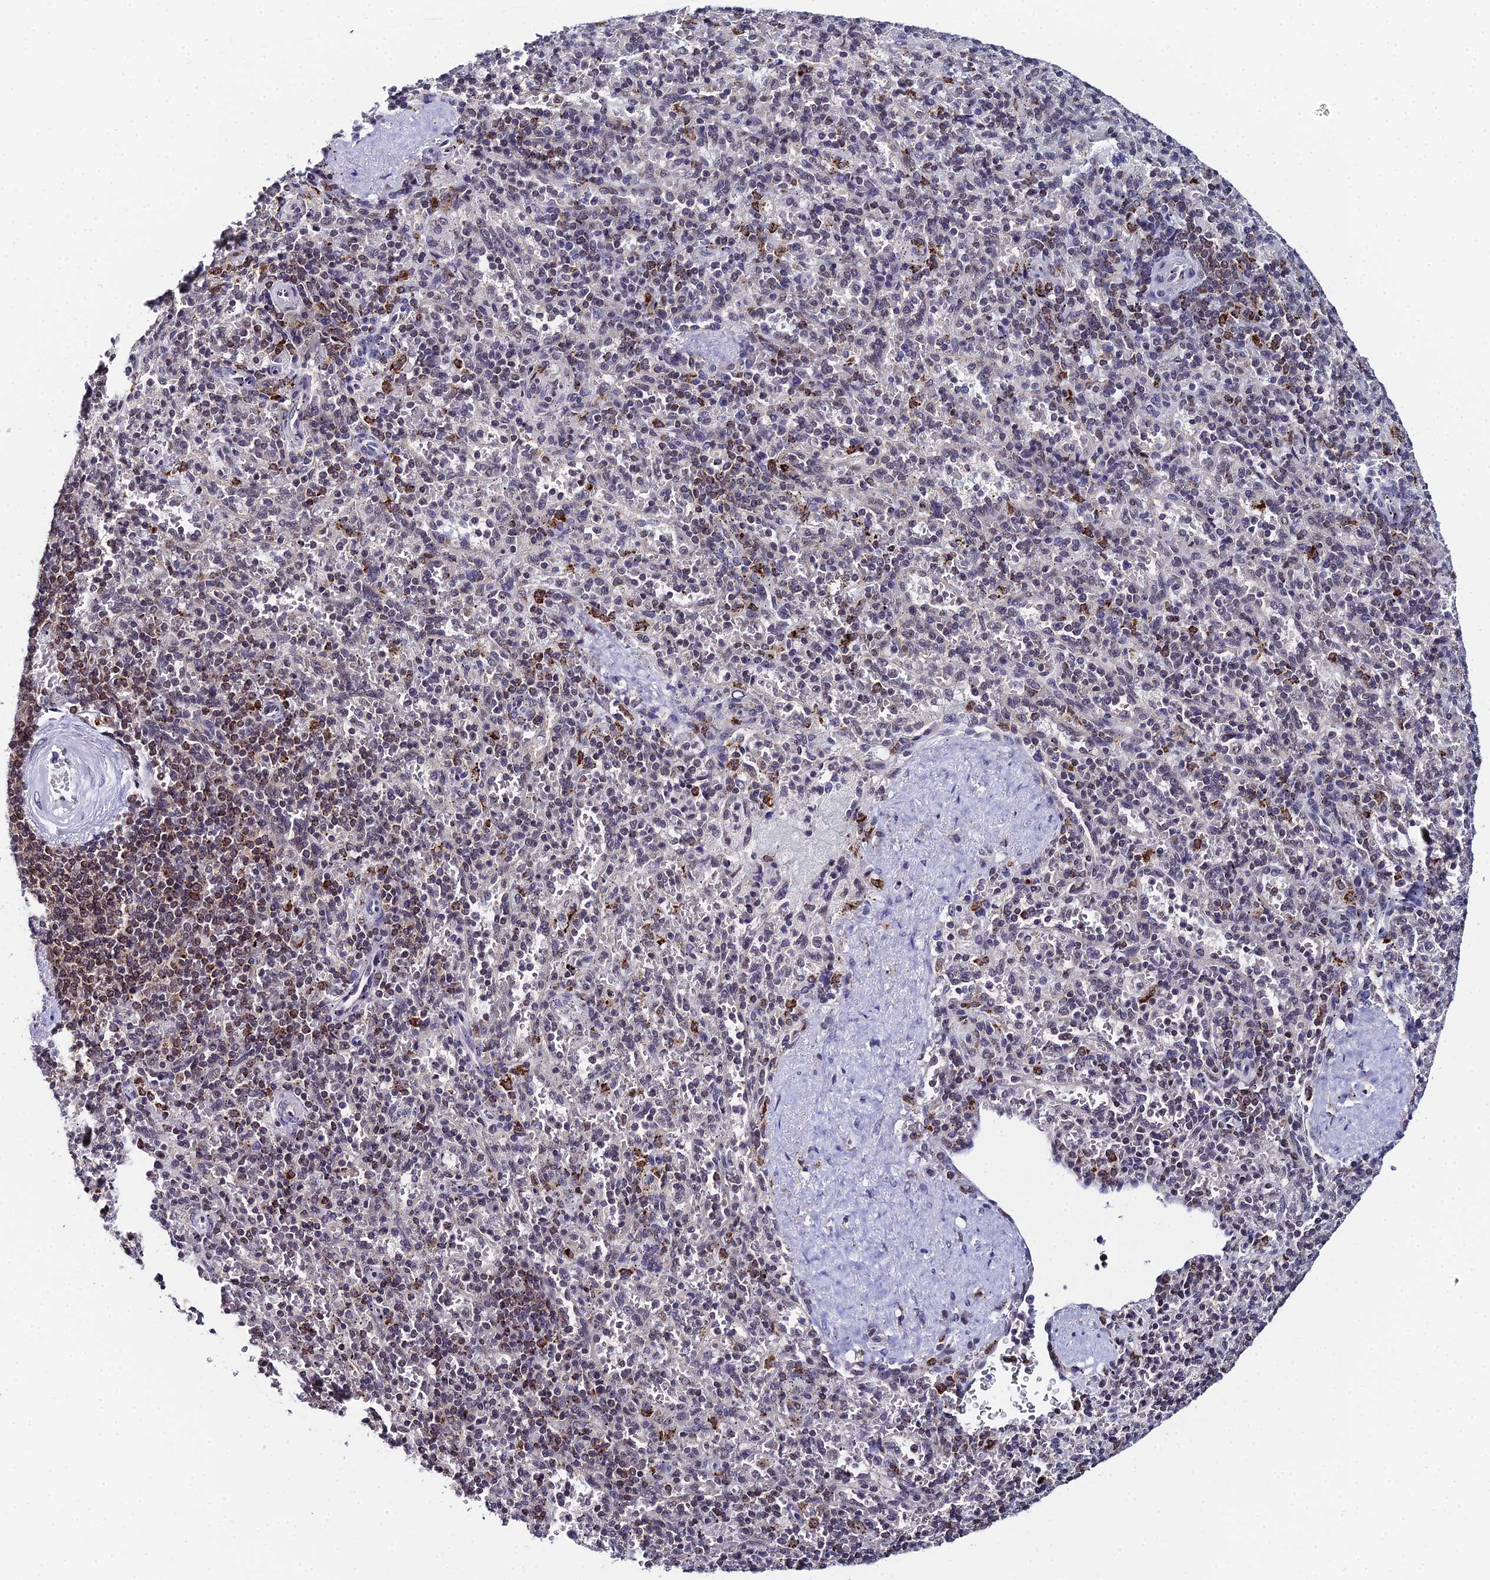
{"staining": {"intensity": "strong", "quantity": "25%-75%", "location": "nuclear"}, "tissue": "spleen", "cell_type": "Cells in red pulp", "image_type": "normal", "snomed": [{"axis": "morphology", "description": "Normal tissue, NOS"}, {"axis": "topography", "description": "Spleen"}], "caption": "Immunohistochemical staining of unremarkable spleen exhibits strong nuclear protein staining in about 25%-75% of cells in red pulp.", "gene": "MAGOHB", "patient": {"sex": "male", "age": 82}}